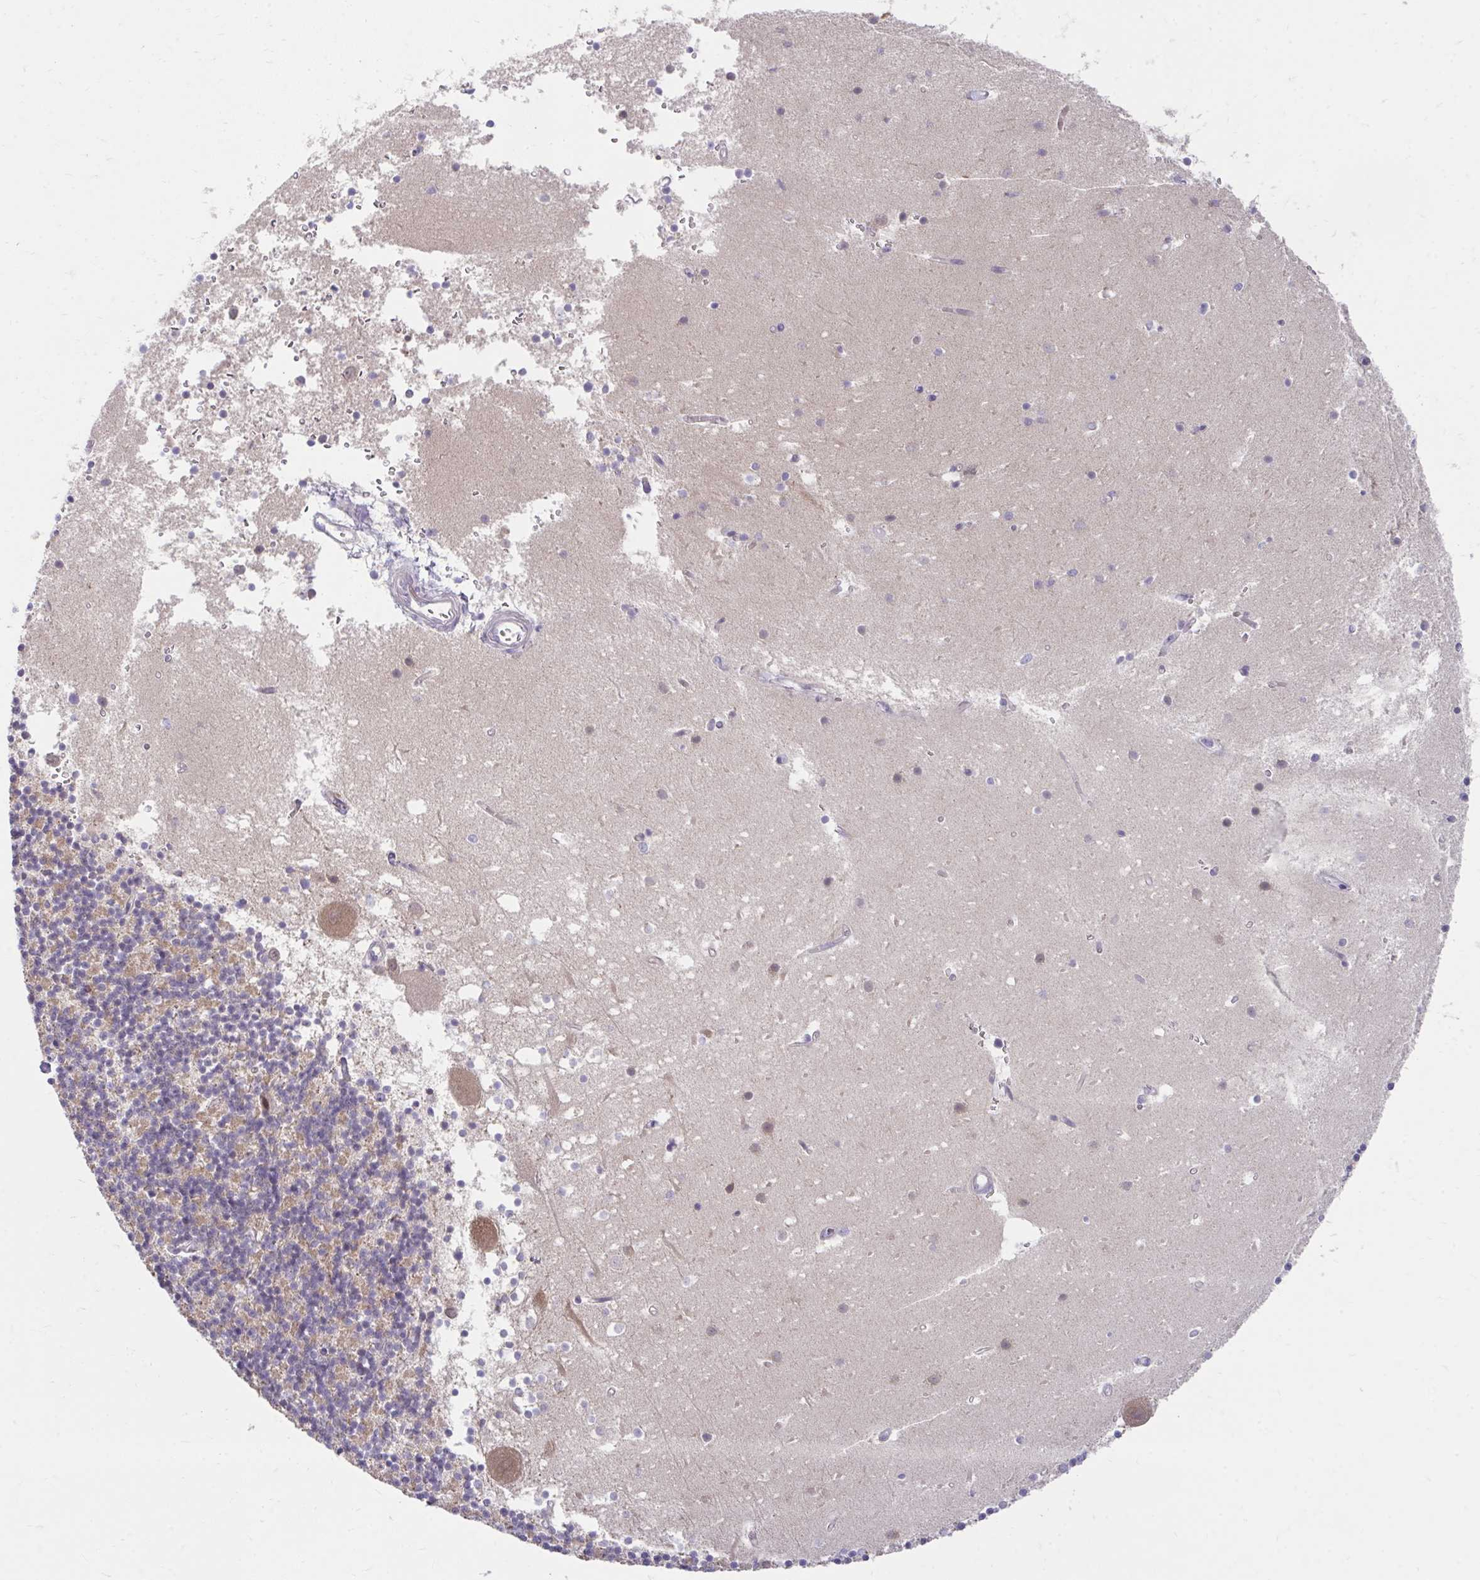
{"staining": {"intensity": "negative", "quantity": "none", "location": "none"}, "tissue": "cerebellum", "cell_type": "Cells in granular layer", "image_type": "normal", "snomed": [{"axis": "morphology", "description": "Normal tissue, NOS"}, {"axis": "topography", "description": "Cerebellum"}], "caption": "Cells in granular layer are negative for protein expression in benign human cerebellum. (DAB (3,3'-diaminobenzidine) immunohistochemistry (IHC) with hematoxylin counter stain).", "gene": "SLAMF7", "patient": {"sex": "male", "age": 54}}